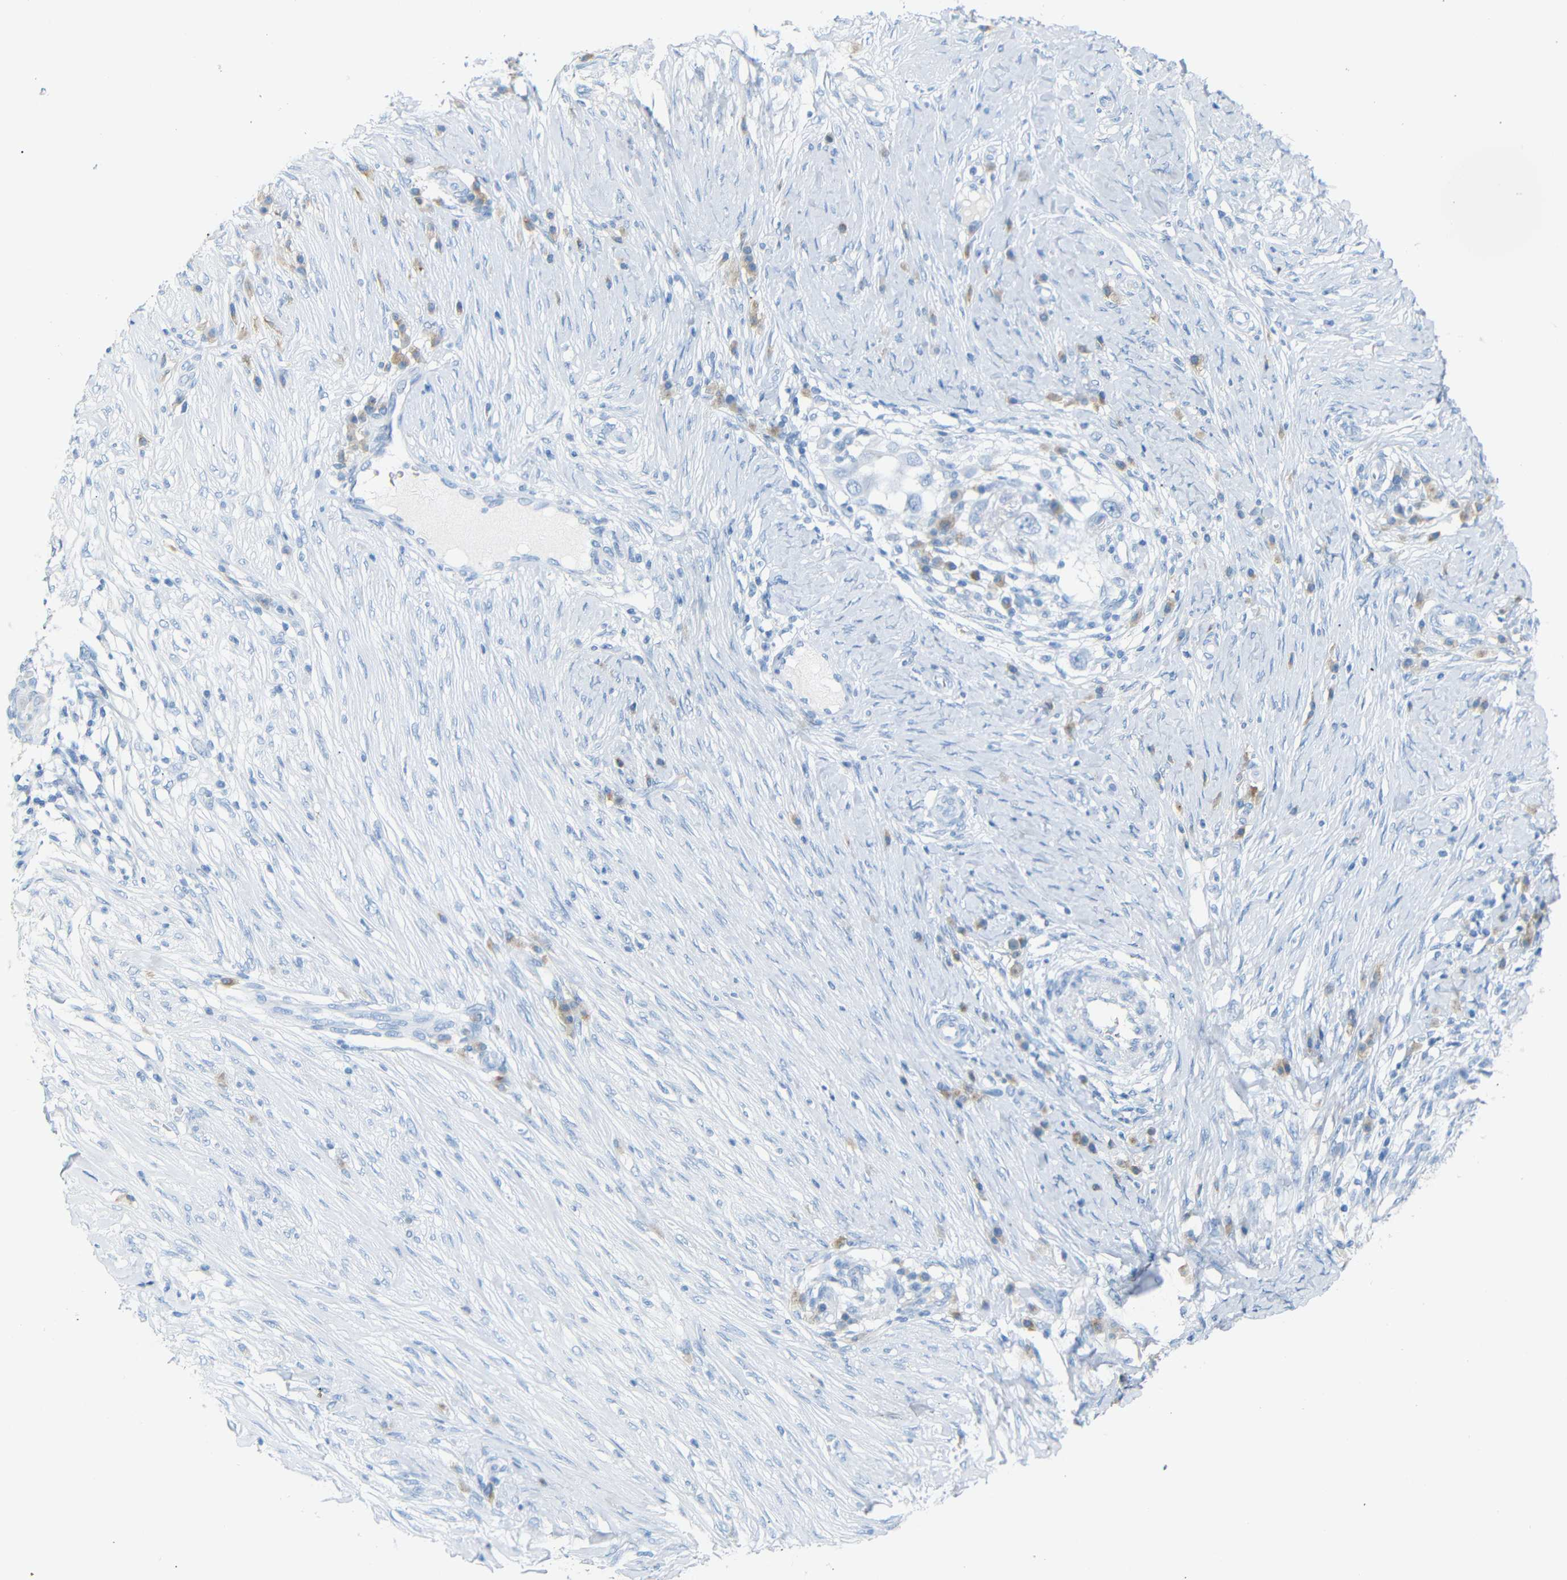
{"staining": {"intensity": "negative", "quantity": "none", "location": "none"}, "tissue": "skin cancer", "cell_type": "Tumor cells", "image_type": "cancer", "snomed": [{"axis": "morphology", "description": "Squamous cell carcinoma, NOS"}, {"axis": "topography", "description": "Skin"}], "caption": "There is no significant expression in tumor cells of skin cancer (squamous cell carcinoma). (DAB (3,3'-diaminobenzidine) immunohistochemistry, high magnification).", "gene": "FCRL1", "patient": {"sex": "female", "age": 44}}